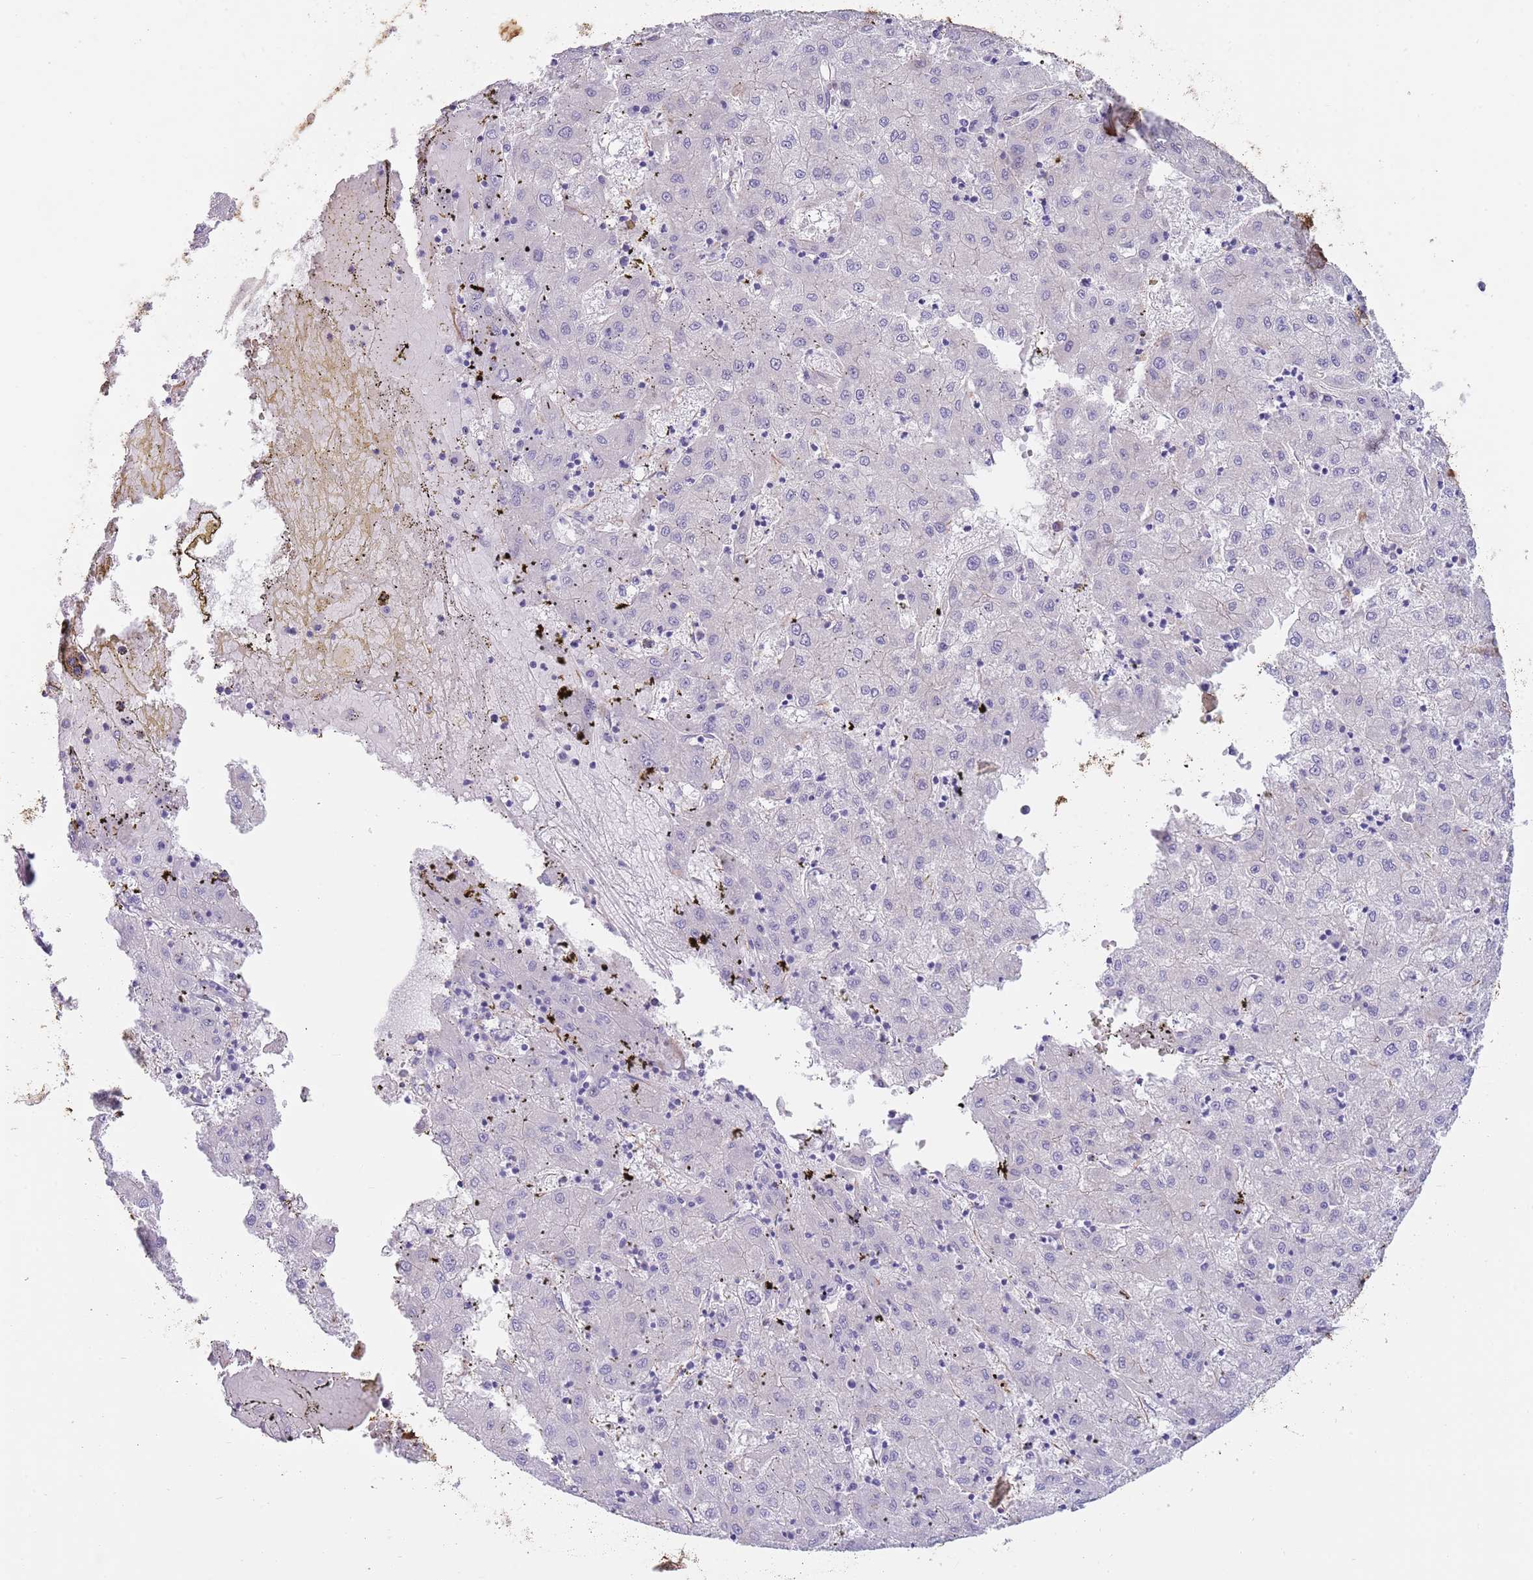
{"staining": {"intensity": "negative", "quantity": "none", "location": "none"}, "tissue": "liver cancer", "cell_type": "Tumor cells", "image_type": "cancer", "snomed": [{"axis": "morphology", "description": "Carcinoma, Hepatocellular, NOS"}, {"axis": "topography", "description": "Liver"}], "caption": "This image is of liver hepatocellular carcinoma stained with IHC to label a protein in brown with the nuclei are counter-stained blue. There is no expression in tumor cells.", "gene": "MOGAT1", "patient": {"sex": "male", "age": 72}}